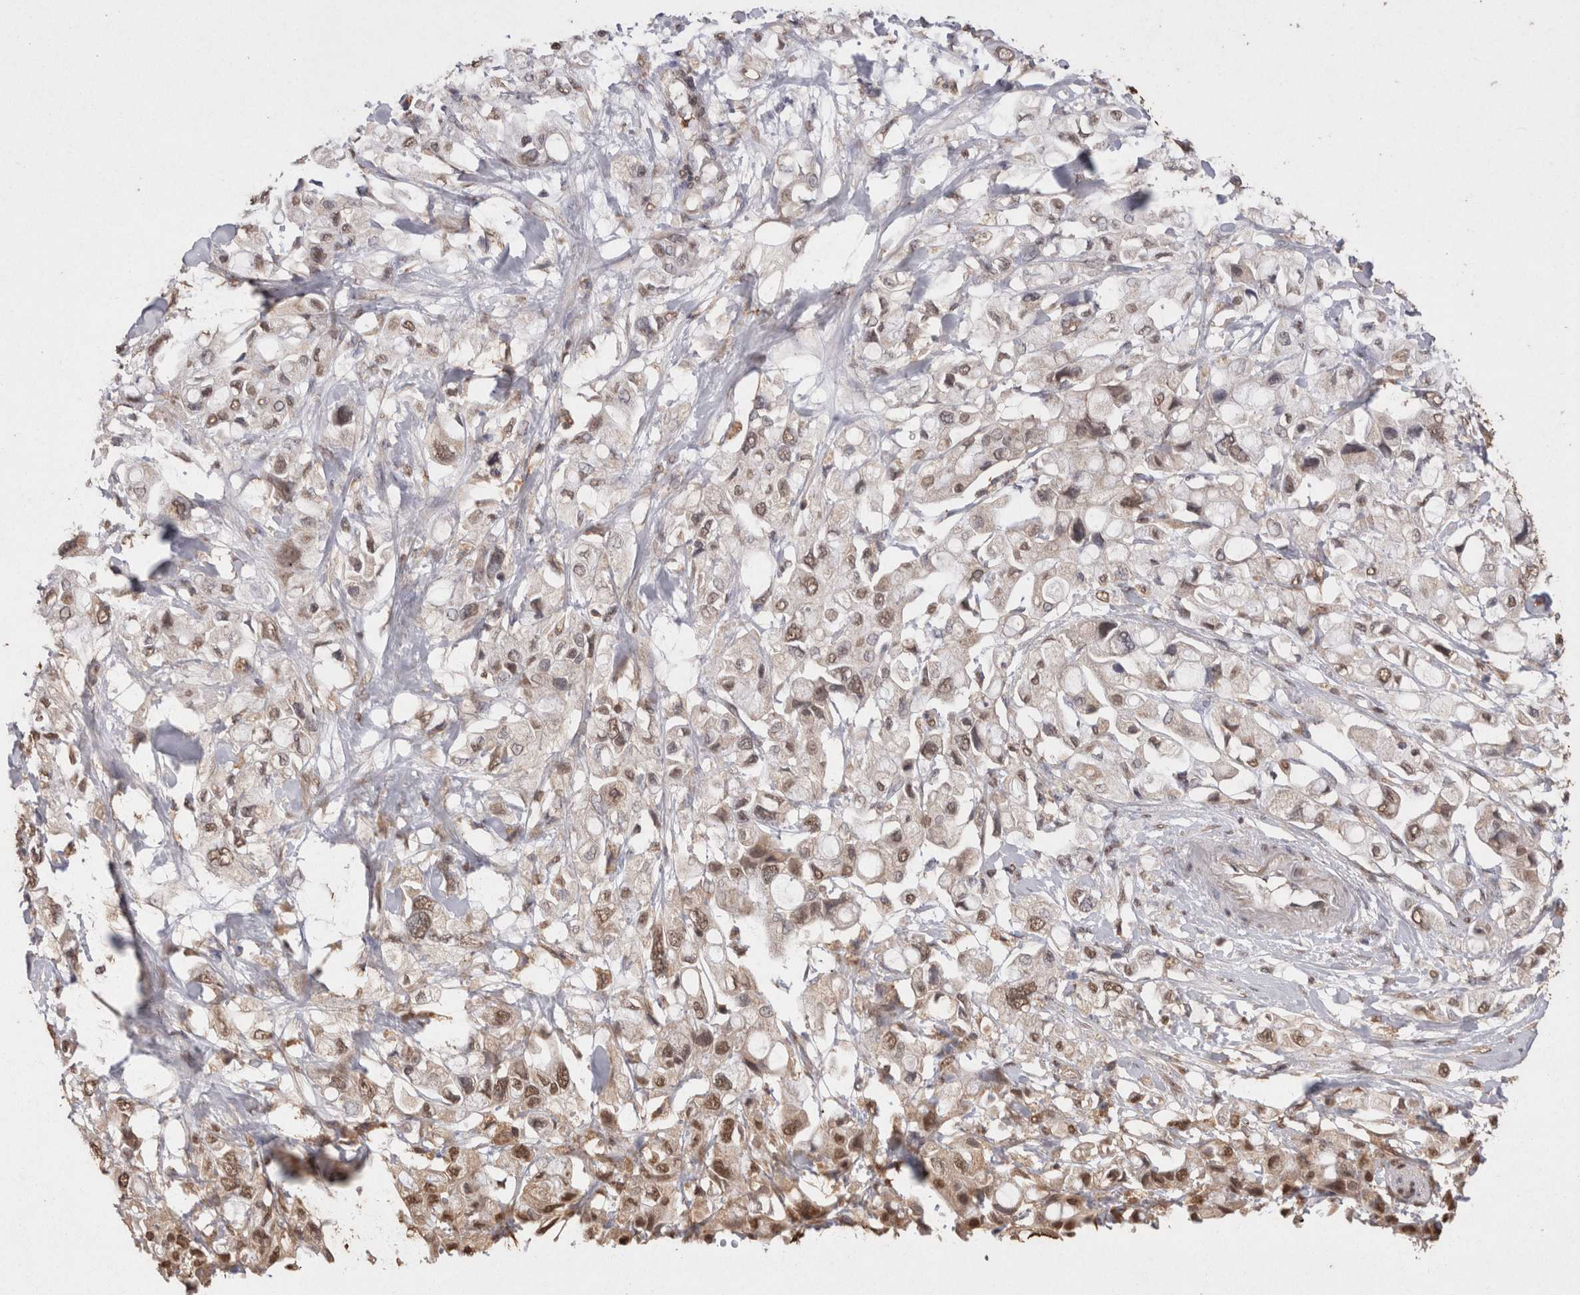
{"staining": {"intensity": "moderate", "quantity": "25%-75%", "location": "nuclear"}, "tissue": "pancreatic cancer", "cell_type": "Tumor cells", "image_type": "cancer", "snomed": [{"axis": "morphology", "description": "Adenocarcinoma, NOS"}, {"axis": "topography", "description": "Pancreas"}], "caption": "Tumor cells show medium levels of moderate nuclear positivity in about 25%-75% of cells in human adenocarcinoma (pancreatic).", "gene": "GRK5", "patient": {"sex": "female", "age": 56}}